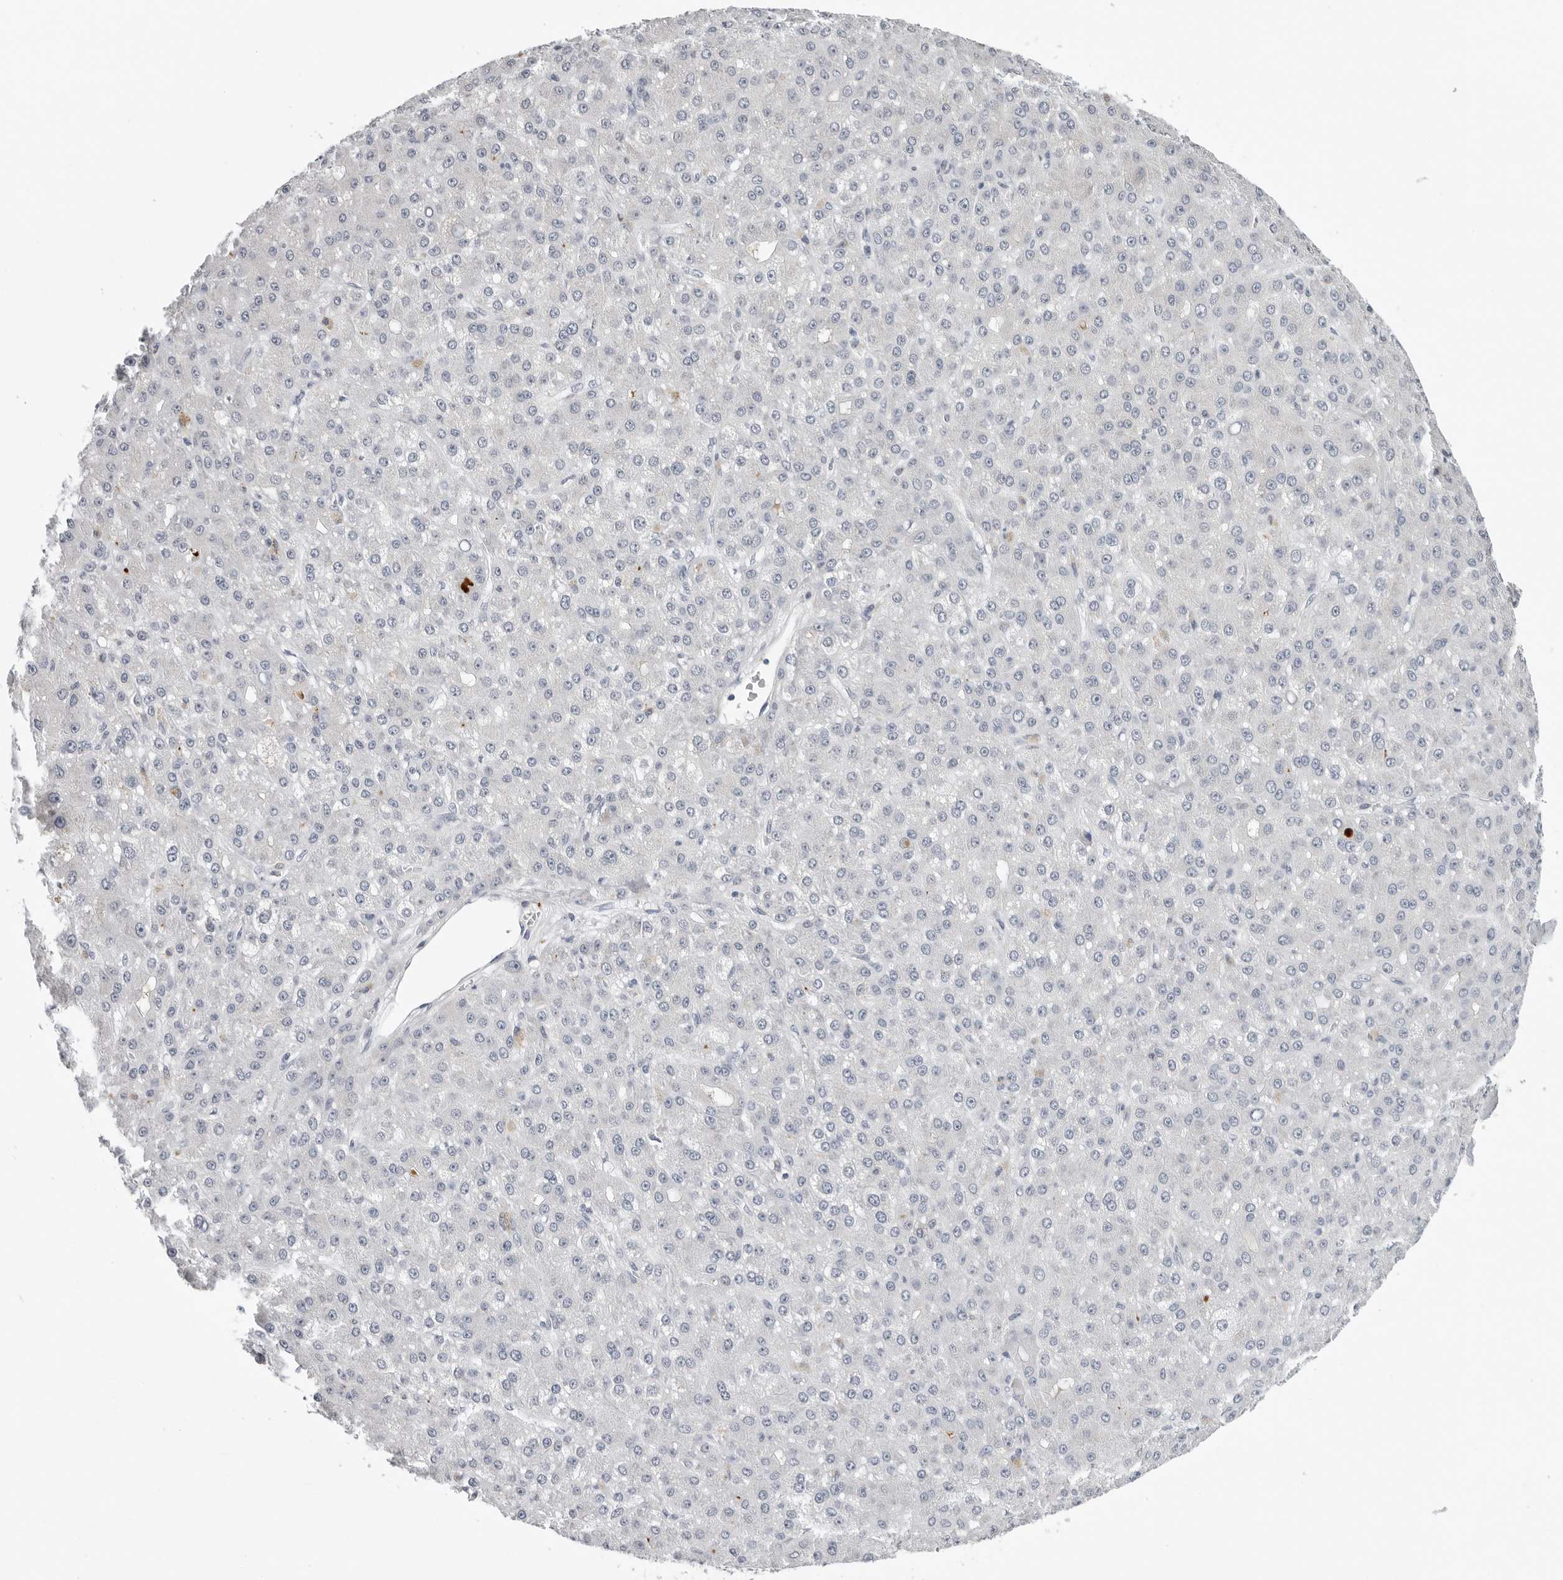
{"staining": {"intensity": "negative", "quantity": "none", "location": "none"}, "tissue": "liver cancer", "cell_type": "Tumor cells", "image_type": "cancer", "snomed": [{"axis": "morphology", "description": "Carcinoma, Hepatocellular, NOS"}, {"axis": "topography", "description": "Liver"}], "caption": "This is an immunohistochemistry micrograph of hepatocellular carcinoma (liver). There is no expression in tumor cells.", "gene": "ZNF502", "patient": {"sex": "male", "age": 67}}